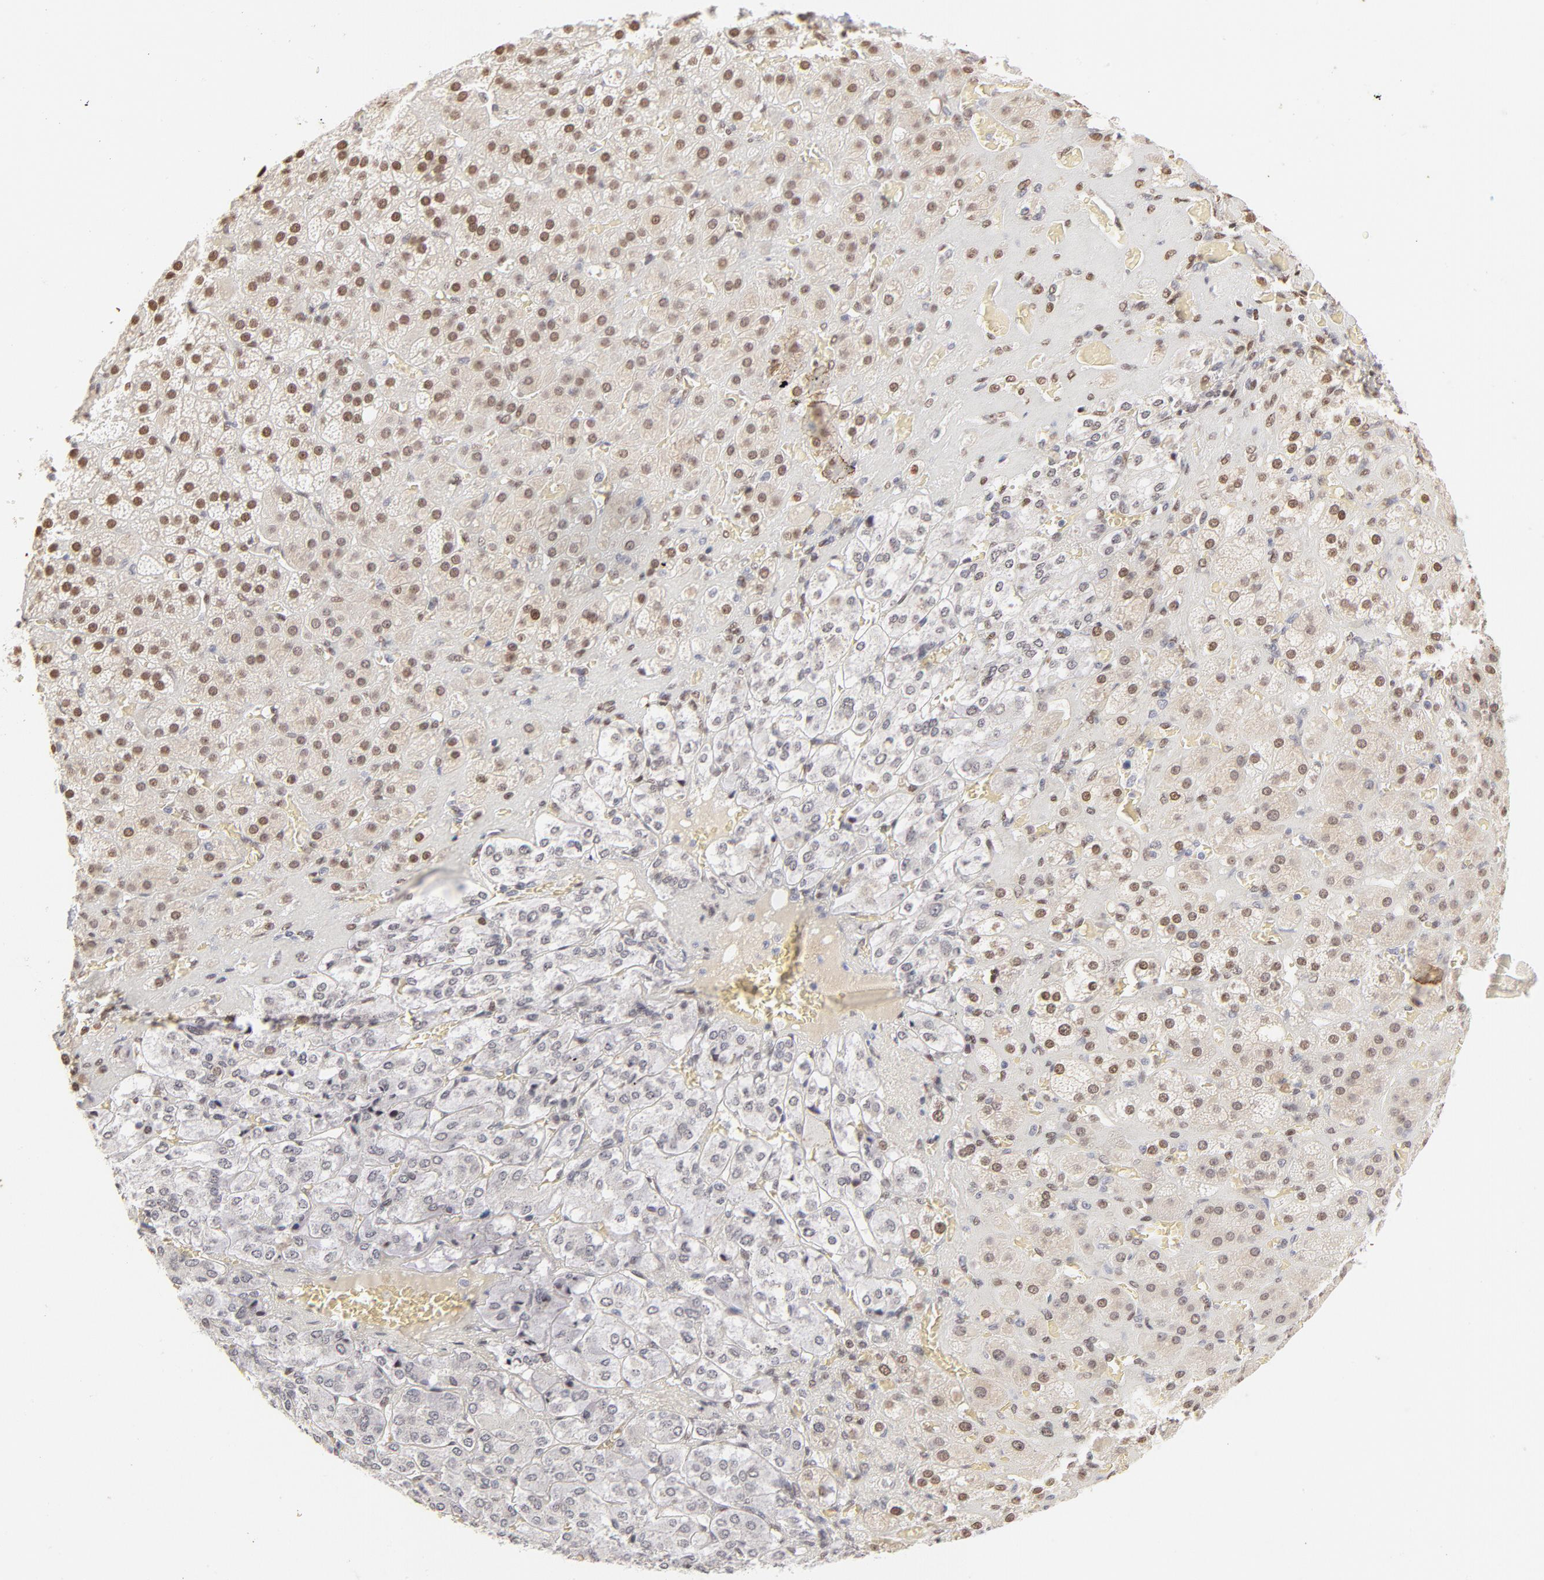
{"staining": {"intensity": "strong", "quantity": ">75%", "location": "nuclear"}, "tissue": "adrenal gland", "cell_type": "Glandular cells", "image_type": "normal", "snomed": [{"axis": "morphology", "description": "Normal tissue, NOS"}, {"axis": "topography", "description": "Adrenal gland"}], "caption": "High-power microscopy captured an immunohistochemistry (IHC) histopathology image of normal adrenal gland, revealing strong nuclear staining in about >75% of glandular cells. (brown staining indicates protein expression, while blue staining denotes nuclei).", "gene": "PBX1", "patient": {"sex": "female", "age": 71}}